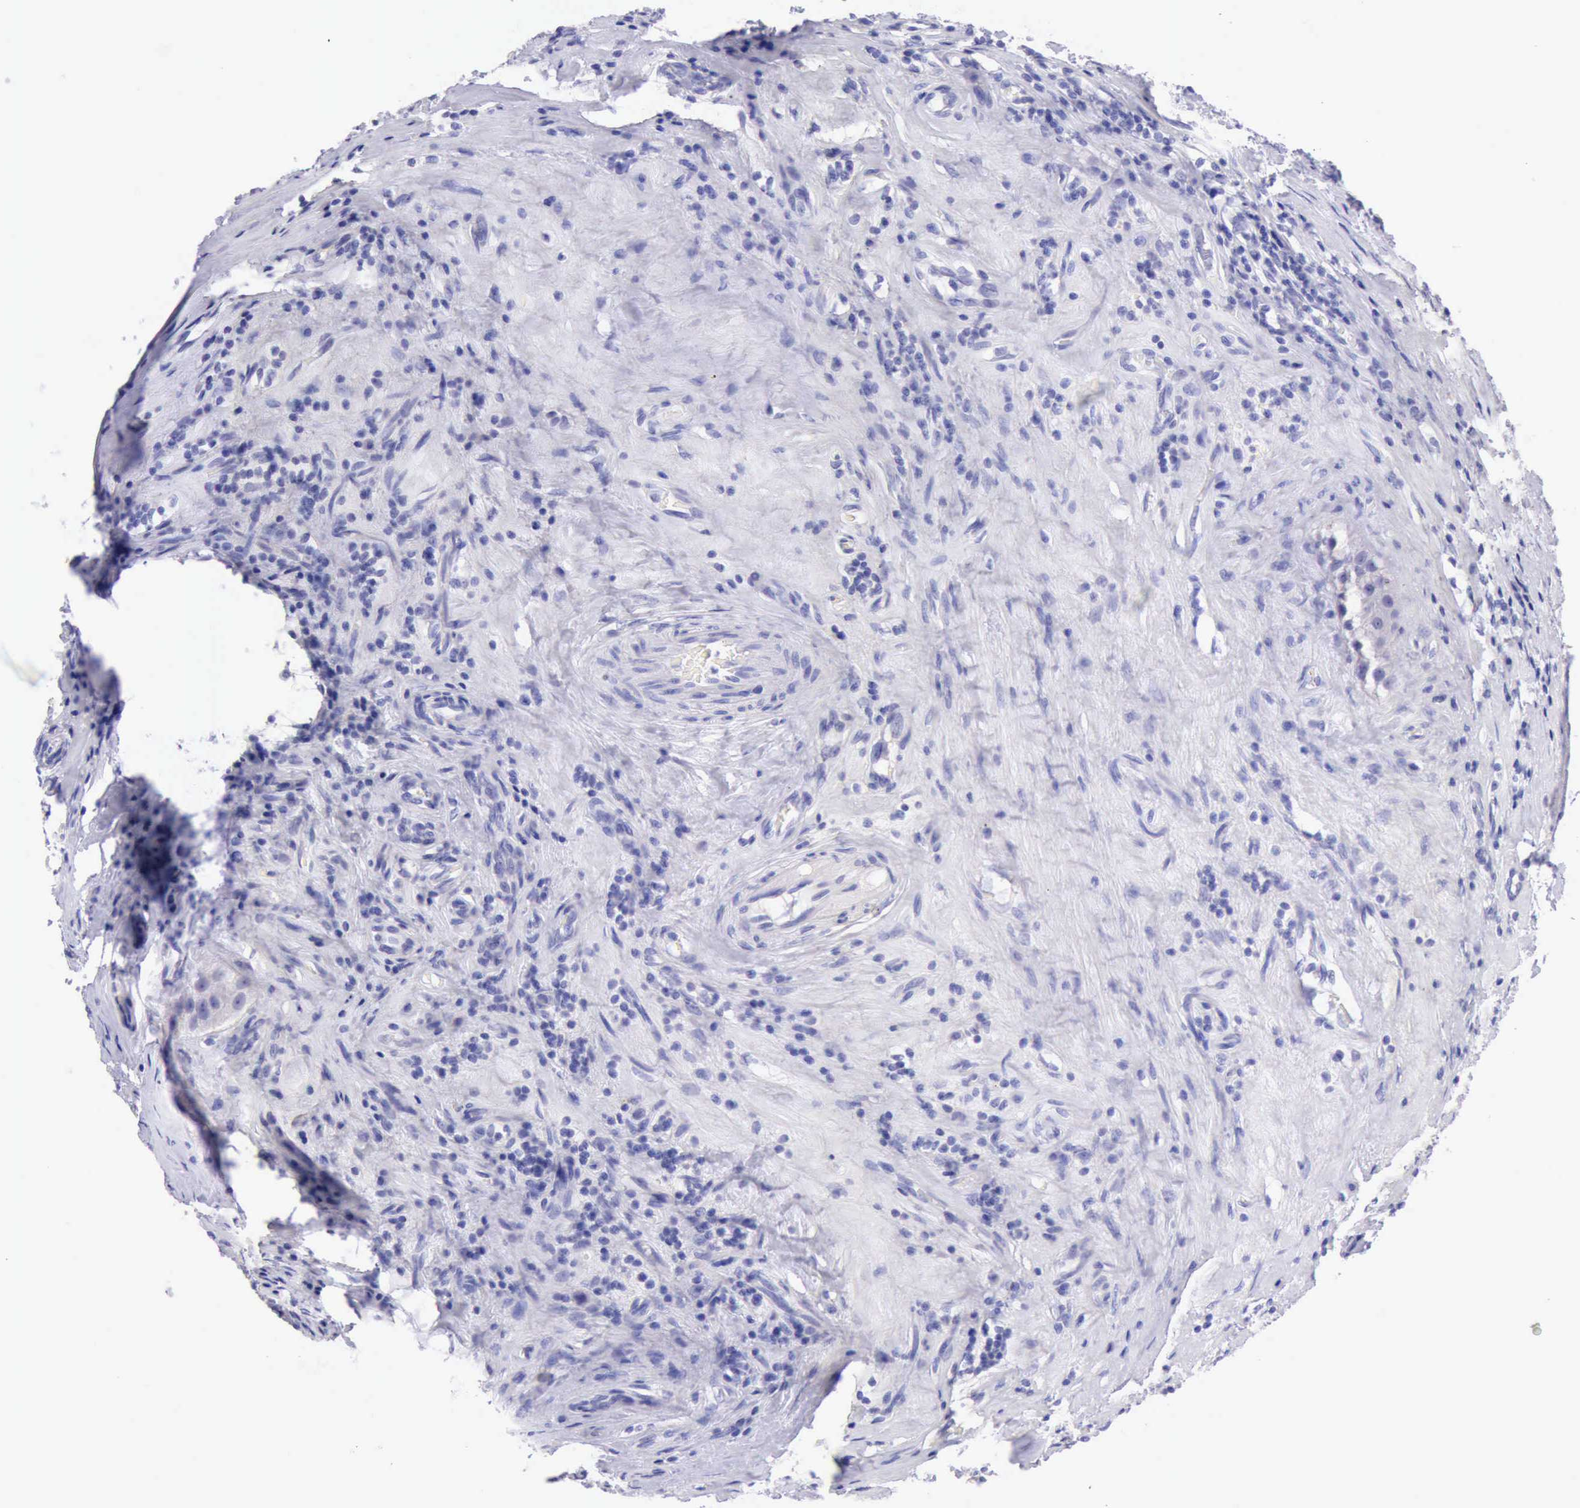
{"staining": {"intensity": "negative", "quantity": "none", "location": "none"}, "tissue": "testis cancer", "cell_type": "Tumor cells", "image_type": "cancer", "snomed": [{"axis": "morphology", "description": "Seminoma, NOS"}, {"axis": "topography", "description": "Testis"}], "caption": "DAB immunohistochemical staining of human seminoma (testis) exhibits no significant expression in tumor cells.", "gene": "LRFN5", "patient": {"sex": "male", "age": 34}}